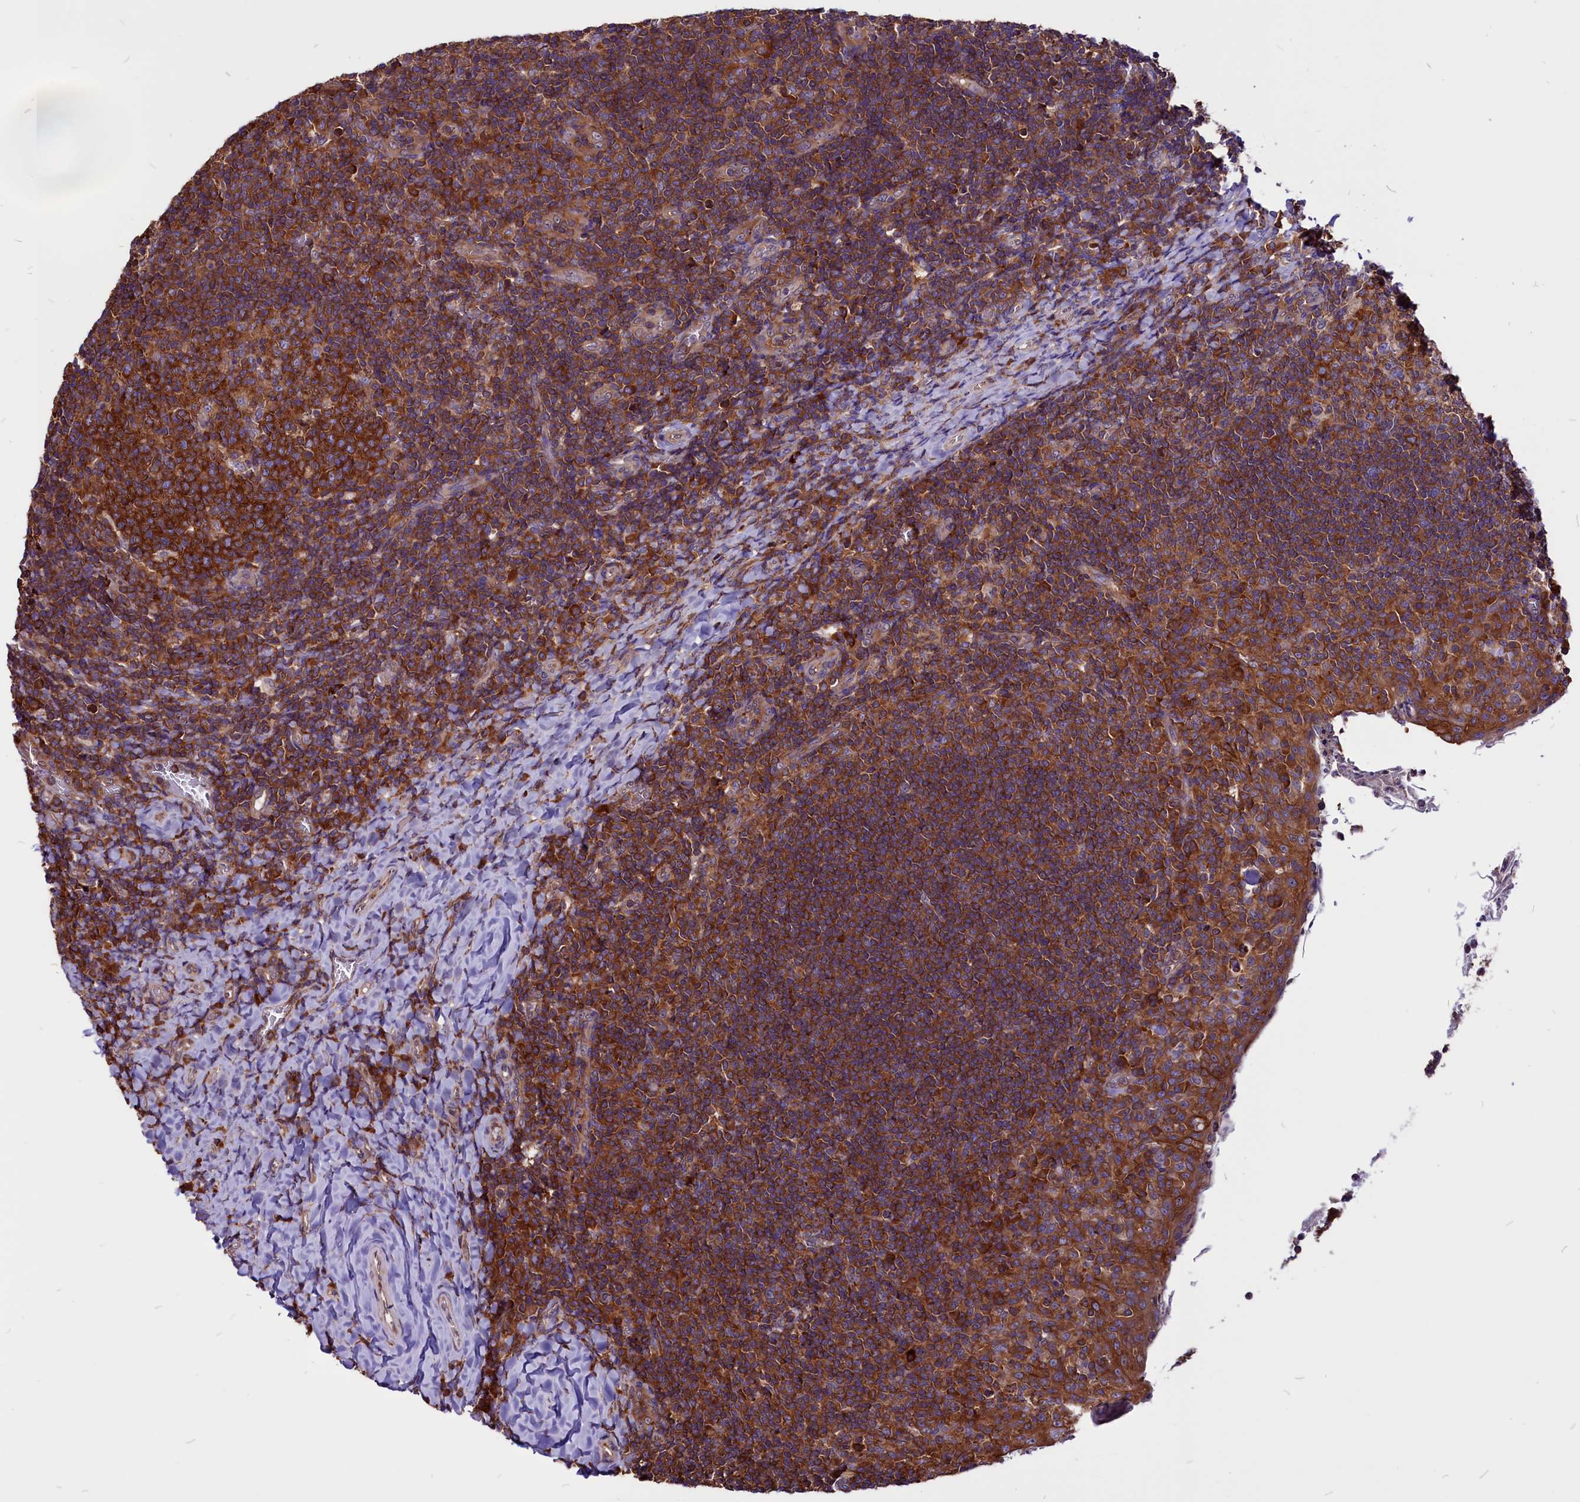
{"staining": {"intensity": "strong", "quantity": ">75%", "location": "cytoplasmic/membranous"}, "tissue": "tonsil", "cell_type": "Germinal center cells", "image_type": "normal", "snomed": [{"axis": "morphology", "description": "Normal tissue, NOS"}, {"axis": "topography", "description": "Tonsil"}], "caption": "A high amount of strong cytoplasmic/membranous positivity is identified in about >75% of germinal center cells in unremarkable tonsil. The protein of interest is shown in brown color, while the nuclei are stained blue.", "gene": "EIF3G", "patient": {"sex": "female", "age": 10}}